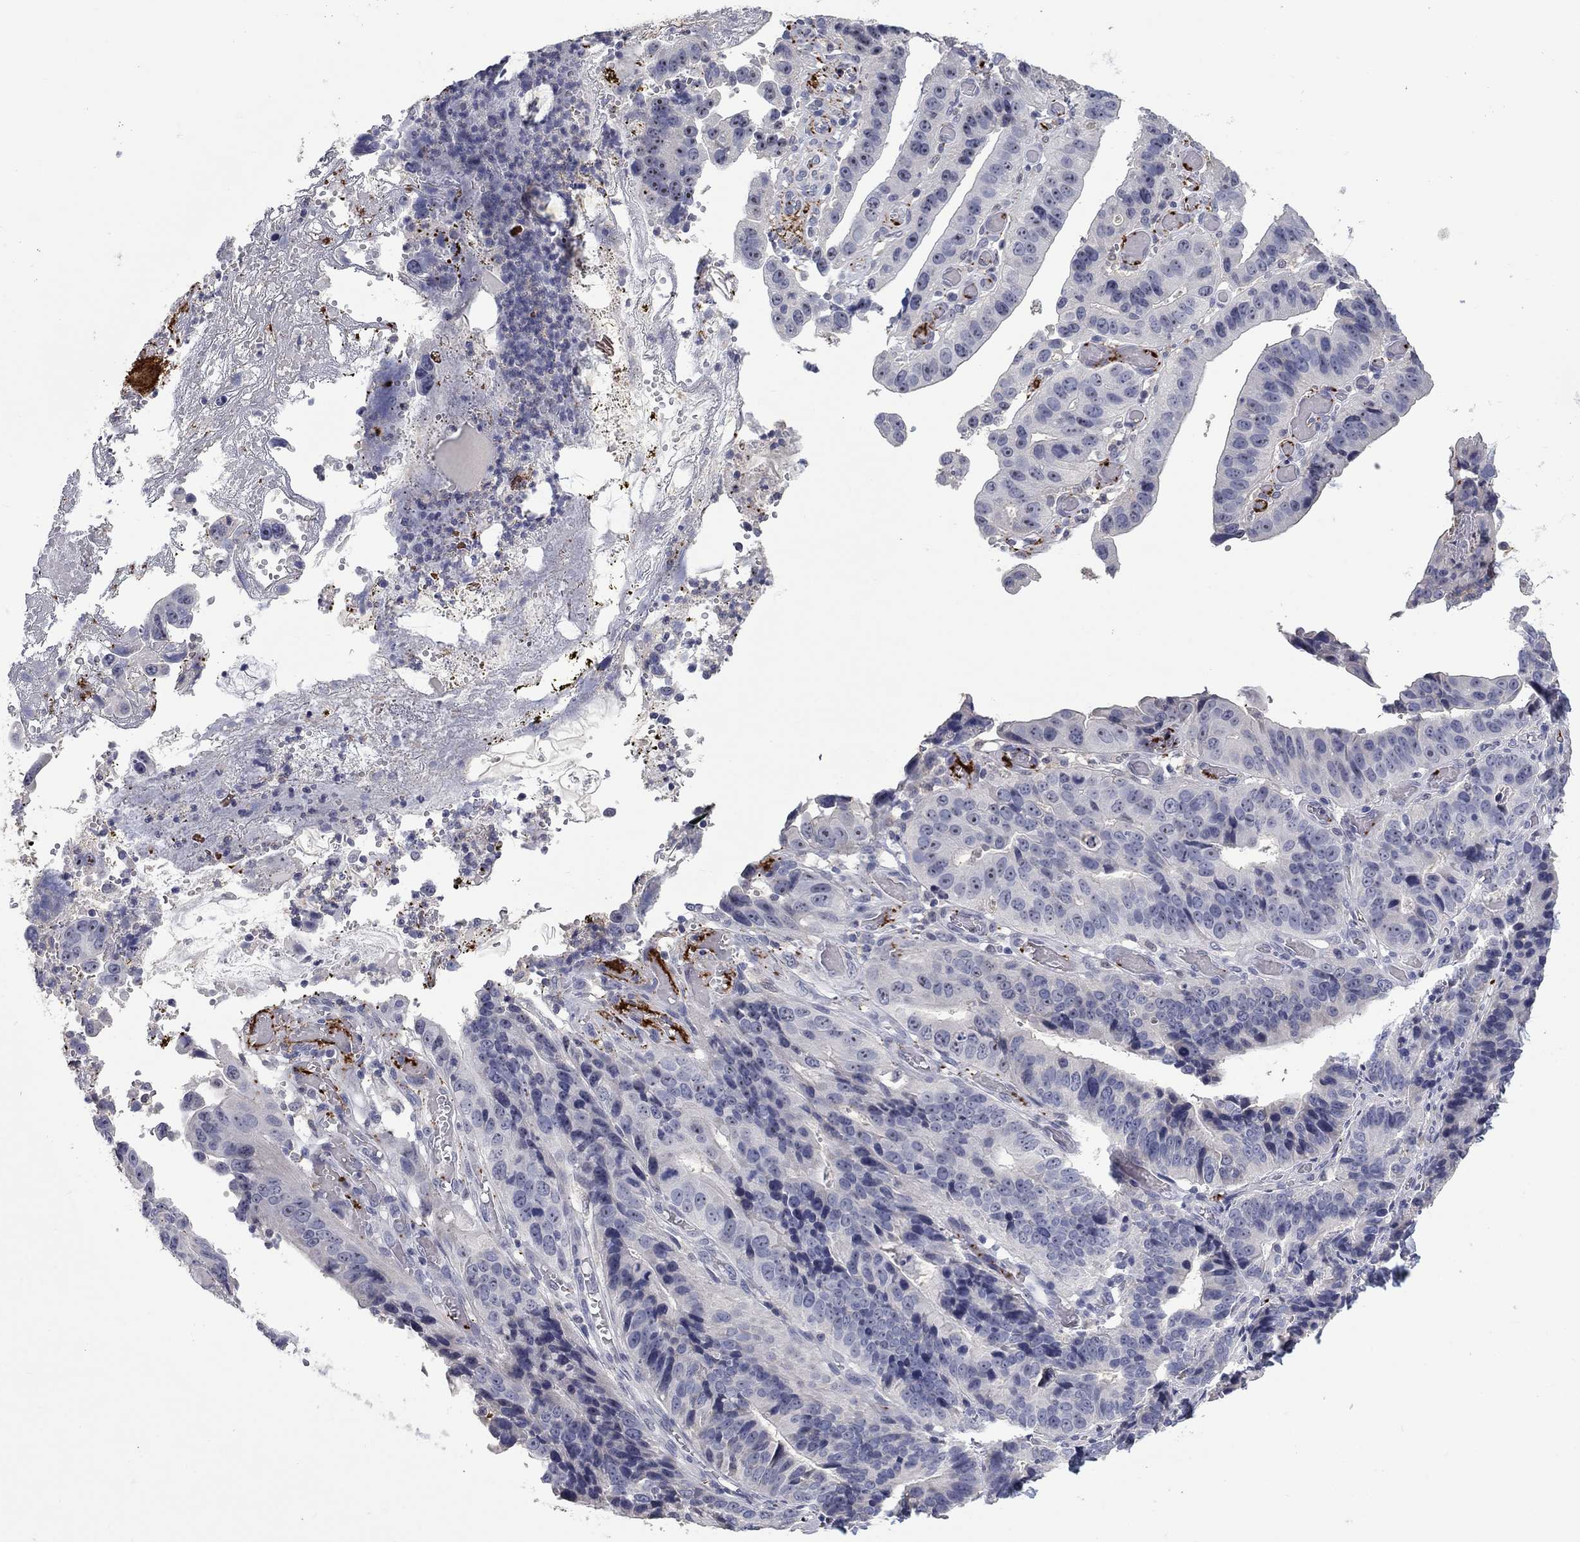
{"staining": {"intensity": "negative", "quantity": "none", "location": "none"}, "tissue": "stomach cancer", "cell_type": "Tumor cells", "image_type": "cancer", "snomed": [{"axis": "morphology", "description": "Adenocarcinoma, NOS"}, {"axis": "topography", "description": "Stomach"}], "caption": "This image is of stomach cancer stained with IHC to label a protein in brown with the nuclei are counter-stained blue. There is no staining in tumor cells. (IHC, brightfield microscopy, high magnification).", "gene": "PLEK", "patient": {"sex": "male", "age": 84}}